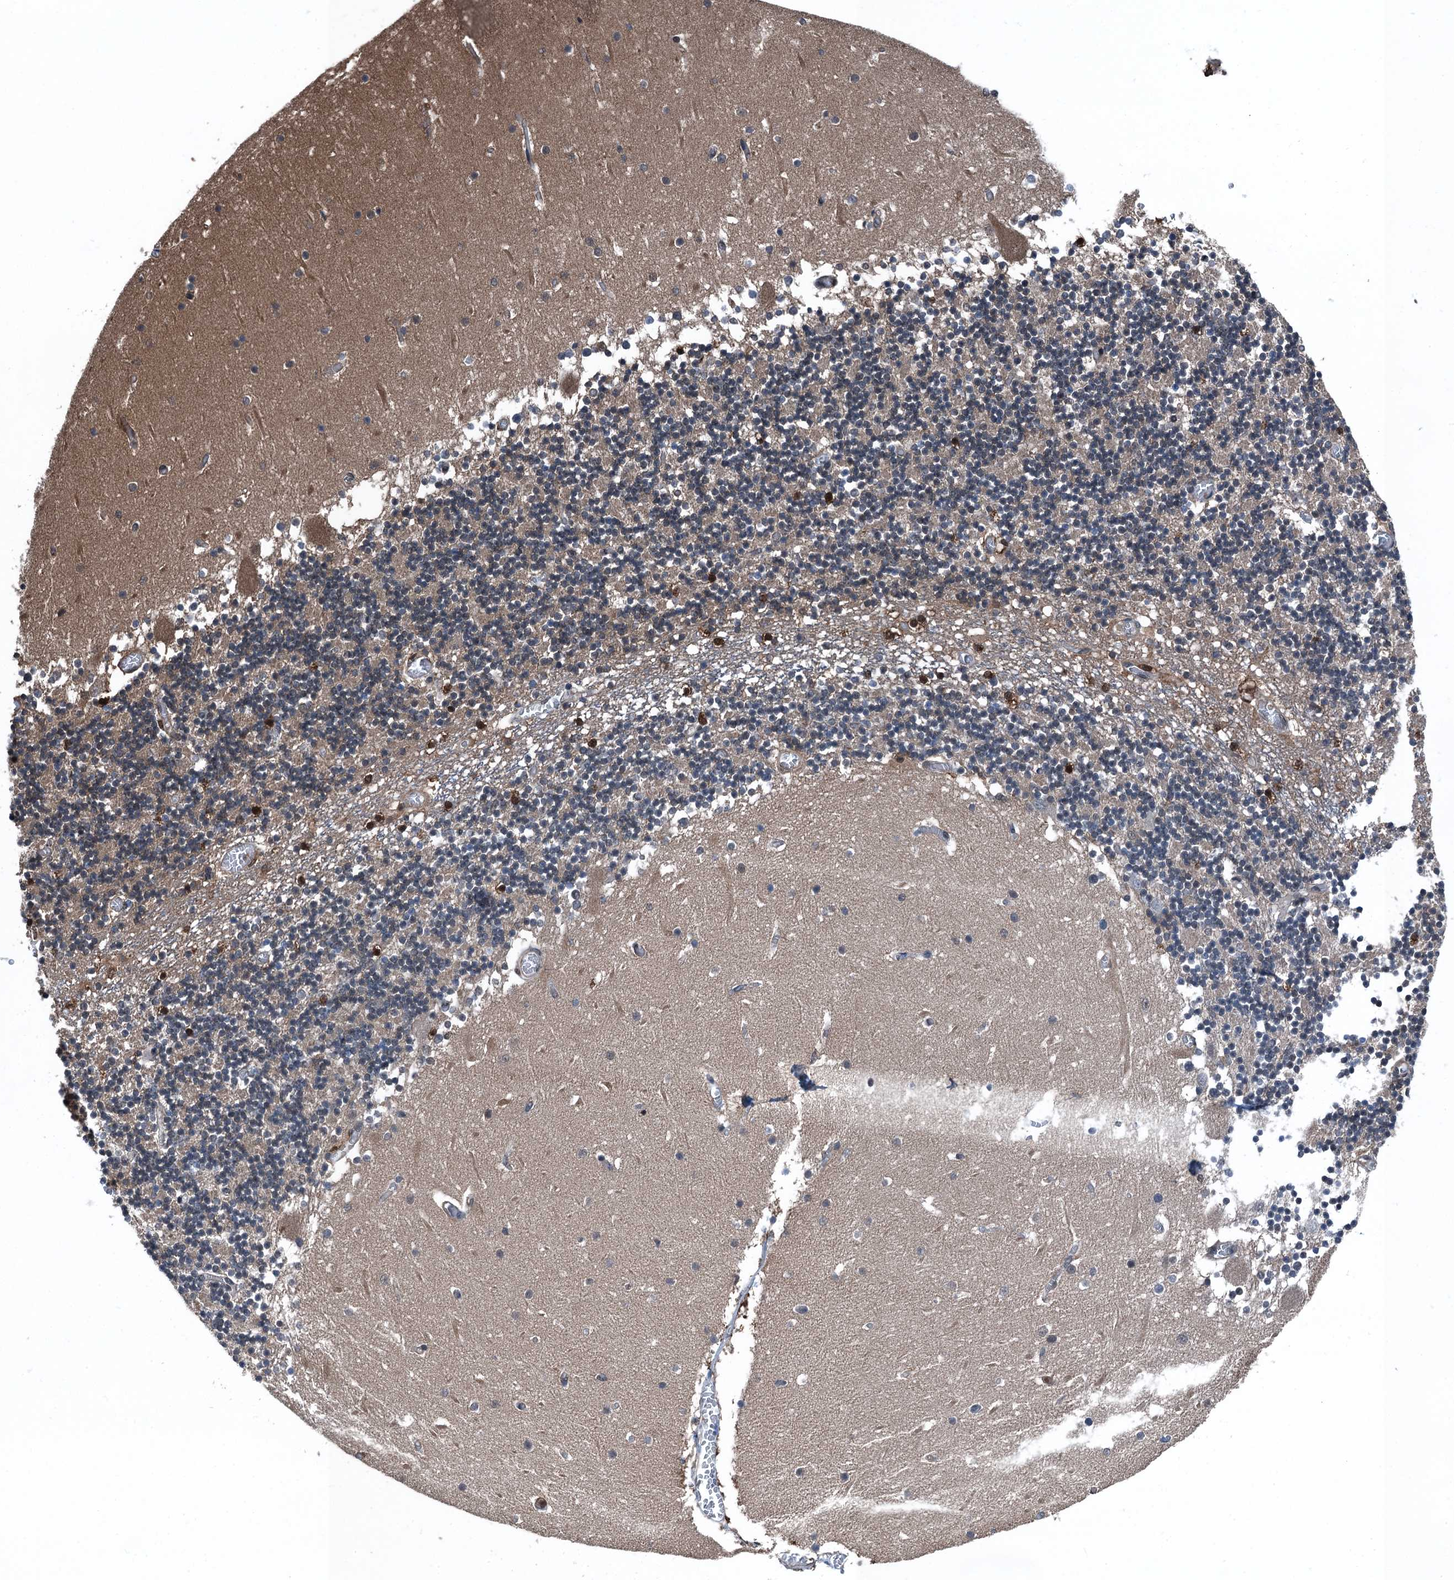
{"staining": {"intensity": "moderate", "quantity": "<25%", "location": "nuclear"}, "tissue": "cerebellum", "cell_type": "Cells in granular layer", "image_type": "normal", "snomed": [{"axis": "morphology", "description": "Normal tissue, NOS"}, {"axis": "topography", "description": "Cerebellum"}], "caption": "IHC (DAB) staining of unremarkable cerebellum exhibits moderate nuclear protein staining in approximately <25% of cells in granular layer.", "gene": "RNH1", "patient": {"sex": "female", "age": 28}}